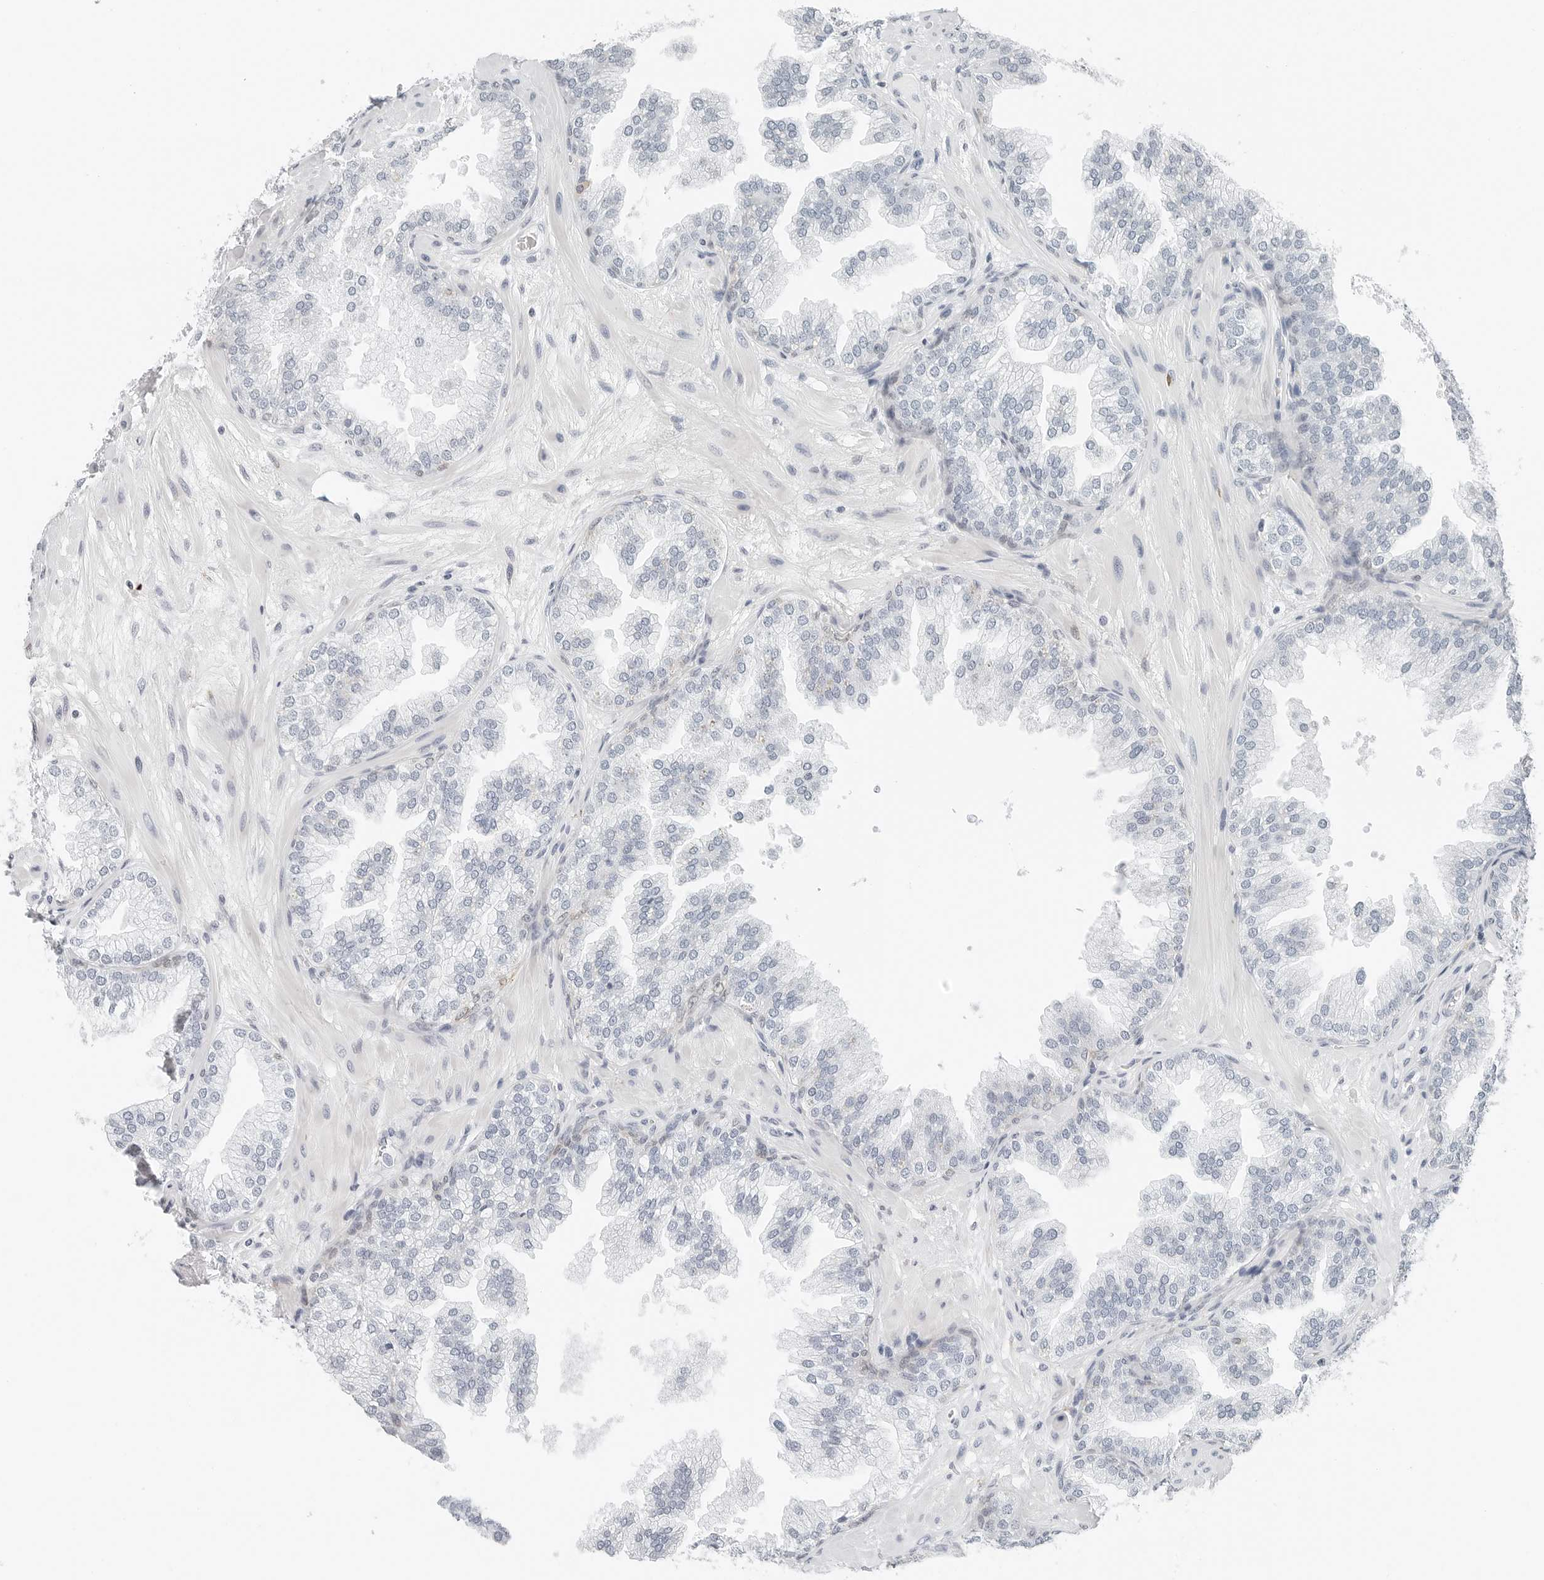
{"staining": {"intensity": "negative", "quantity": "none", "location": "none"}, "tissue": "prostate cancer", "cell_type": "Tumor cells", "image_type": "cancer", "snomed": [{"axis": "morphology", "description": "Adenocarcinoma, High grade"}, {"axis": "topography", "description": "Prostate"}], "caption": "Prostate cancer (adenocarcinoma (high-grade)) was stained to show a protein in brown. There is no significant staining in tumor cells.", "gene": "P4HA2", "patient": {"sex": "male", "age": 58}}